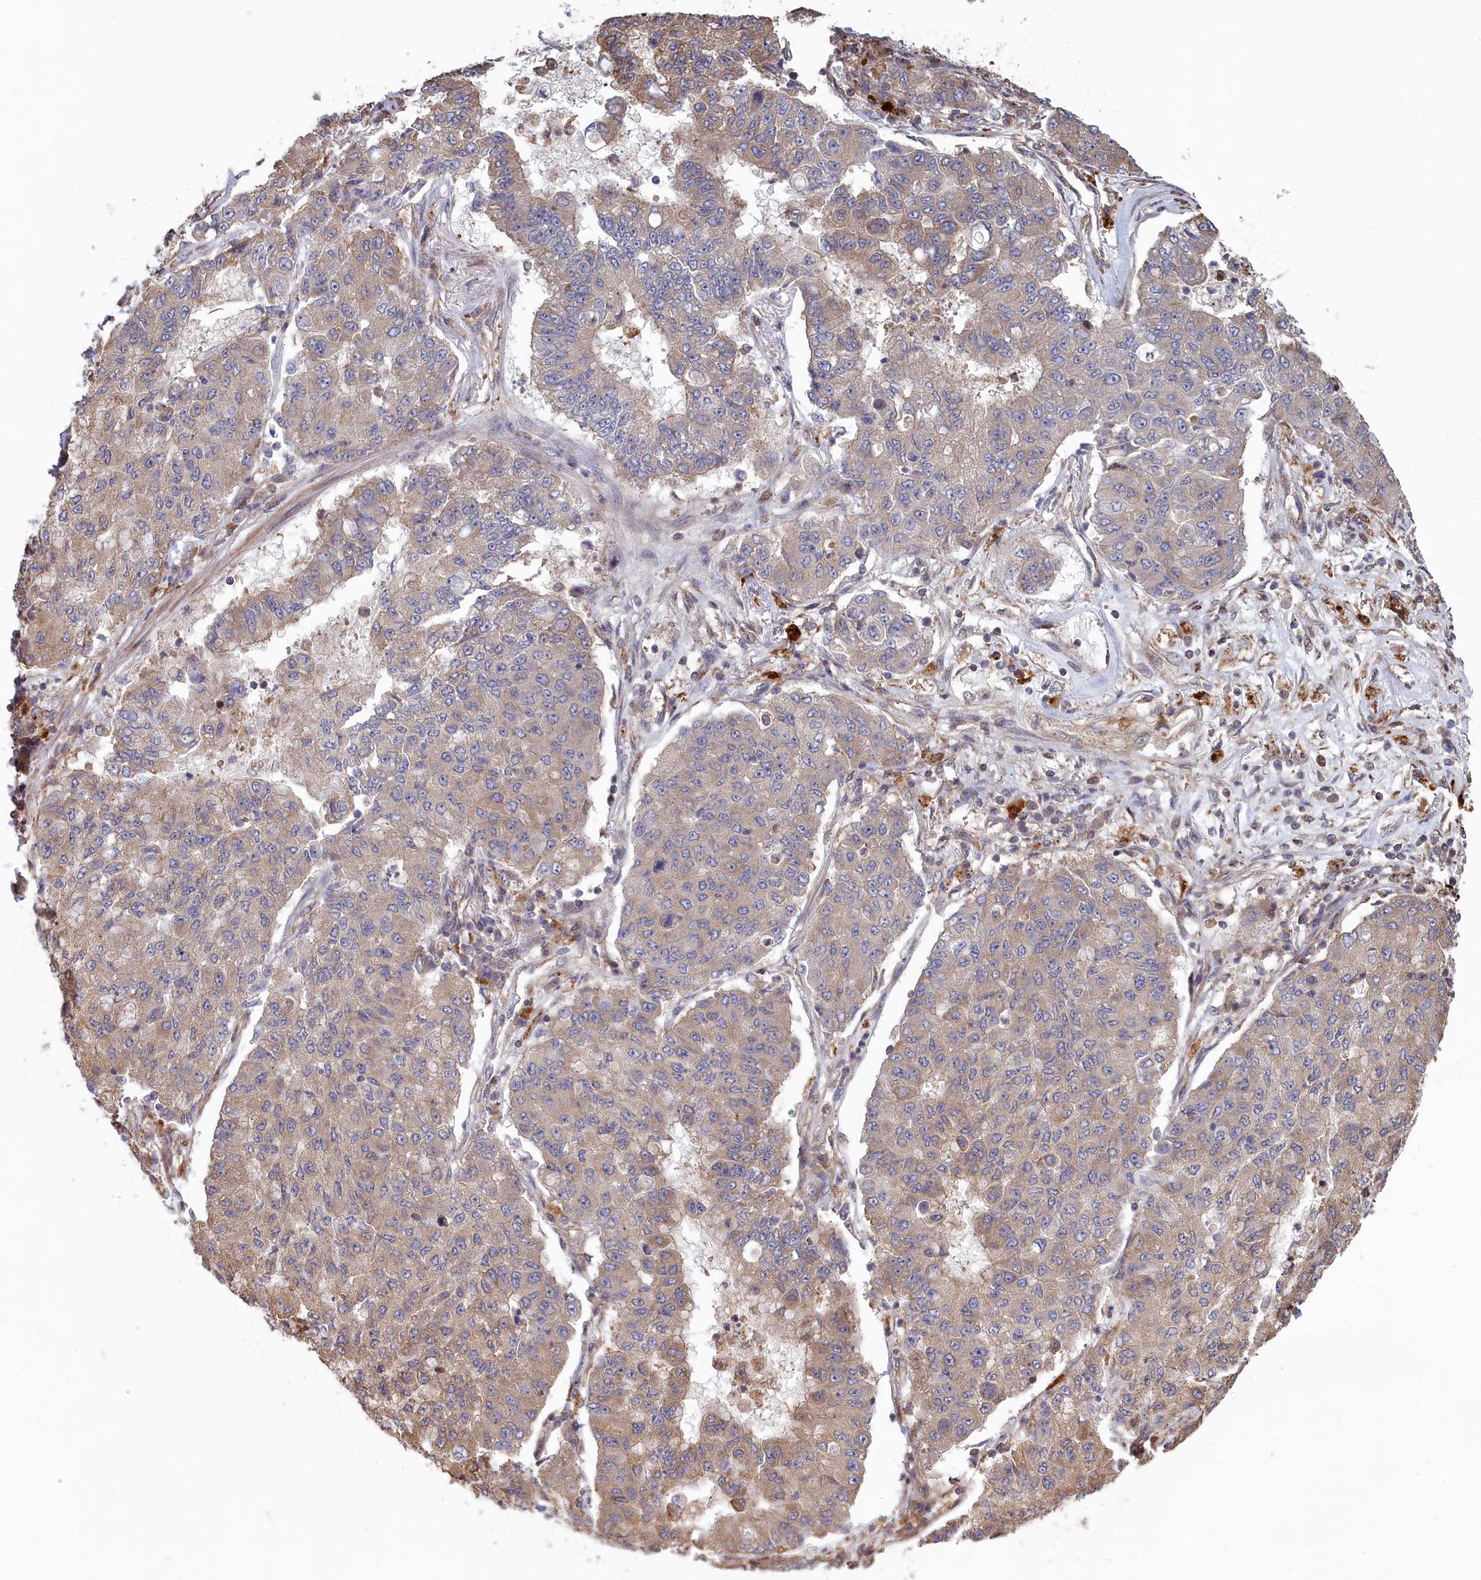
{"staining": {"intensity": "weak", "quantity": "25%-75%", "location": "cytoplasmic/membranous"}, "tissue": "lung cancer", "cell_type": "Tumor cells", "image_type": "cancer", "snomed": [{"axis": "morphology", "description": "Squamous cell carcinoma, NOS"}, {"axis": "topography", "description": "Lung"}], "caption": "Lung squamous cell carcinoma tissue displays weak cytoplasmic/membranous expression in about 25%-75% of tumor cells, visualized by immunohistochemistry.", "gene": "RILPL1", "patient": {"sex": "male", "age": 74}}